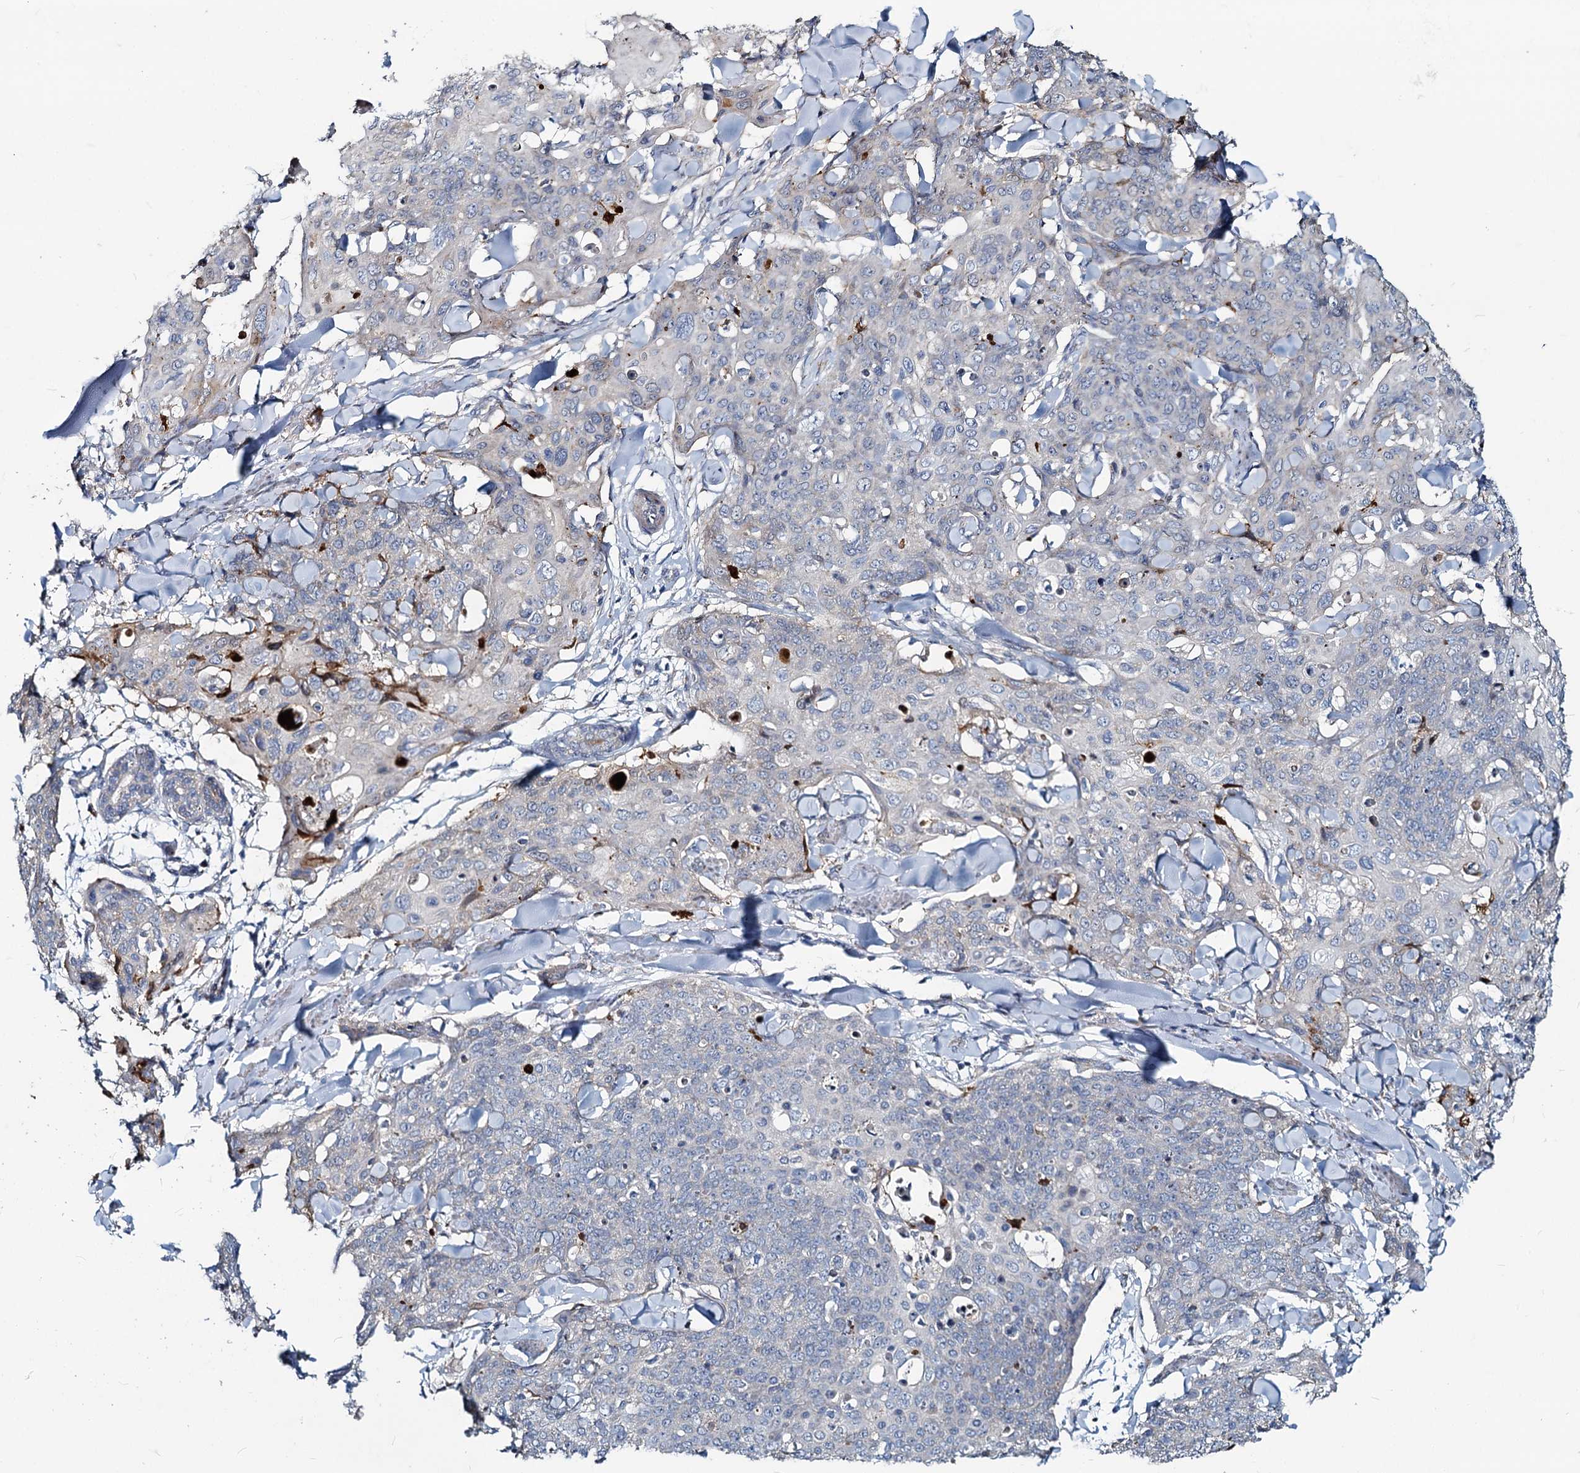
{"staining": {"intensity": "negative", "quantity": "none", "location": "none"}, "tissue": "skin cancer", "cell_type": "Tumor cells", "image_type": "cancer", "snomed": [{"axis": "morphology", "description": "Squamous cell carcinoma, NOS"}, {"axis": "topography", "description": "Skin"}, {"axis": "topography", "description": "Vulva"}], "caption": "Tumor cells are negative for brown protein staining in skin cancer. The staining was performed using DAB (3,3'-diaminobenzidine) to visualize the protein expression in brown, while the nuclei were stained in blue with hematoxylin (Magnification: 20x).", "gene": "DCUN1D2", "patient": {"sex": "female", "age": 85}}